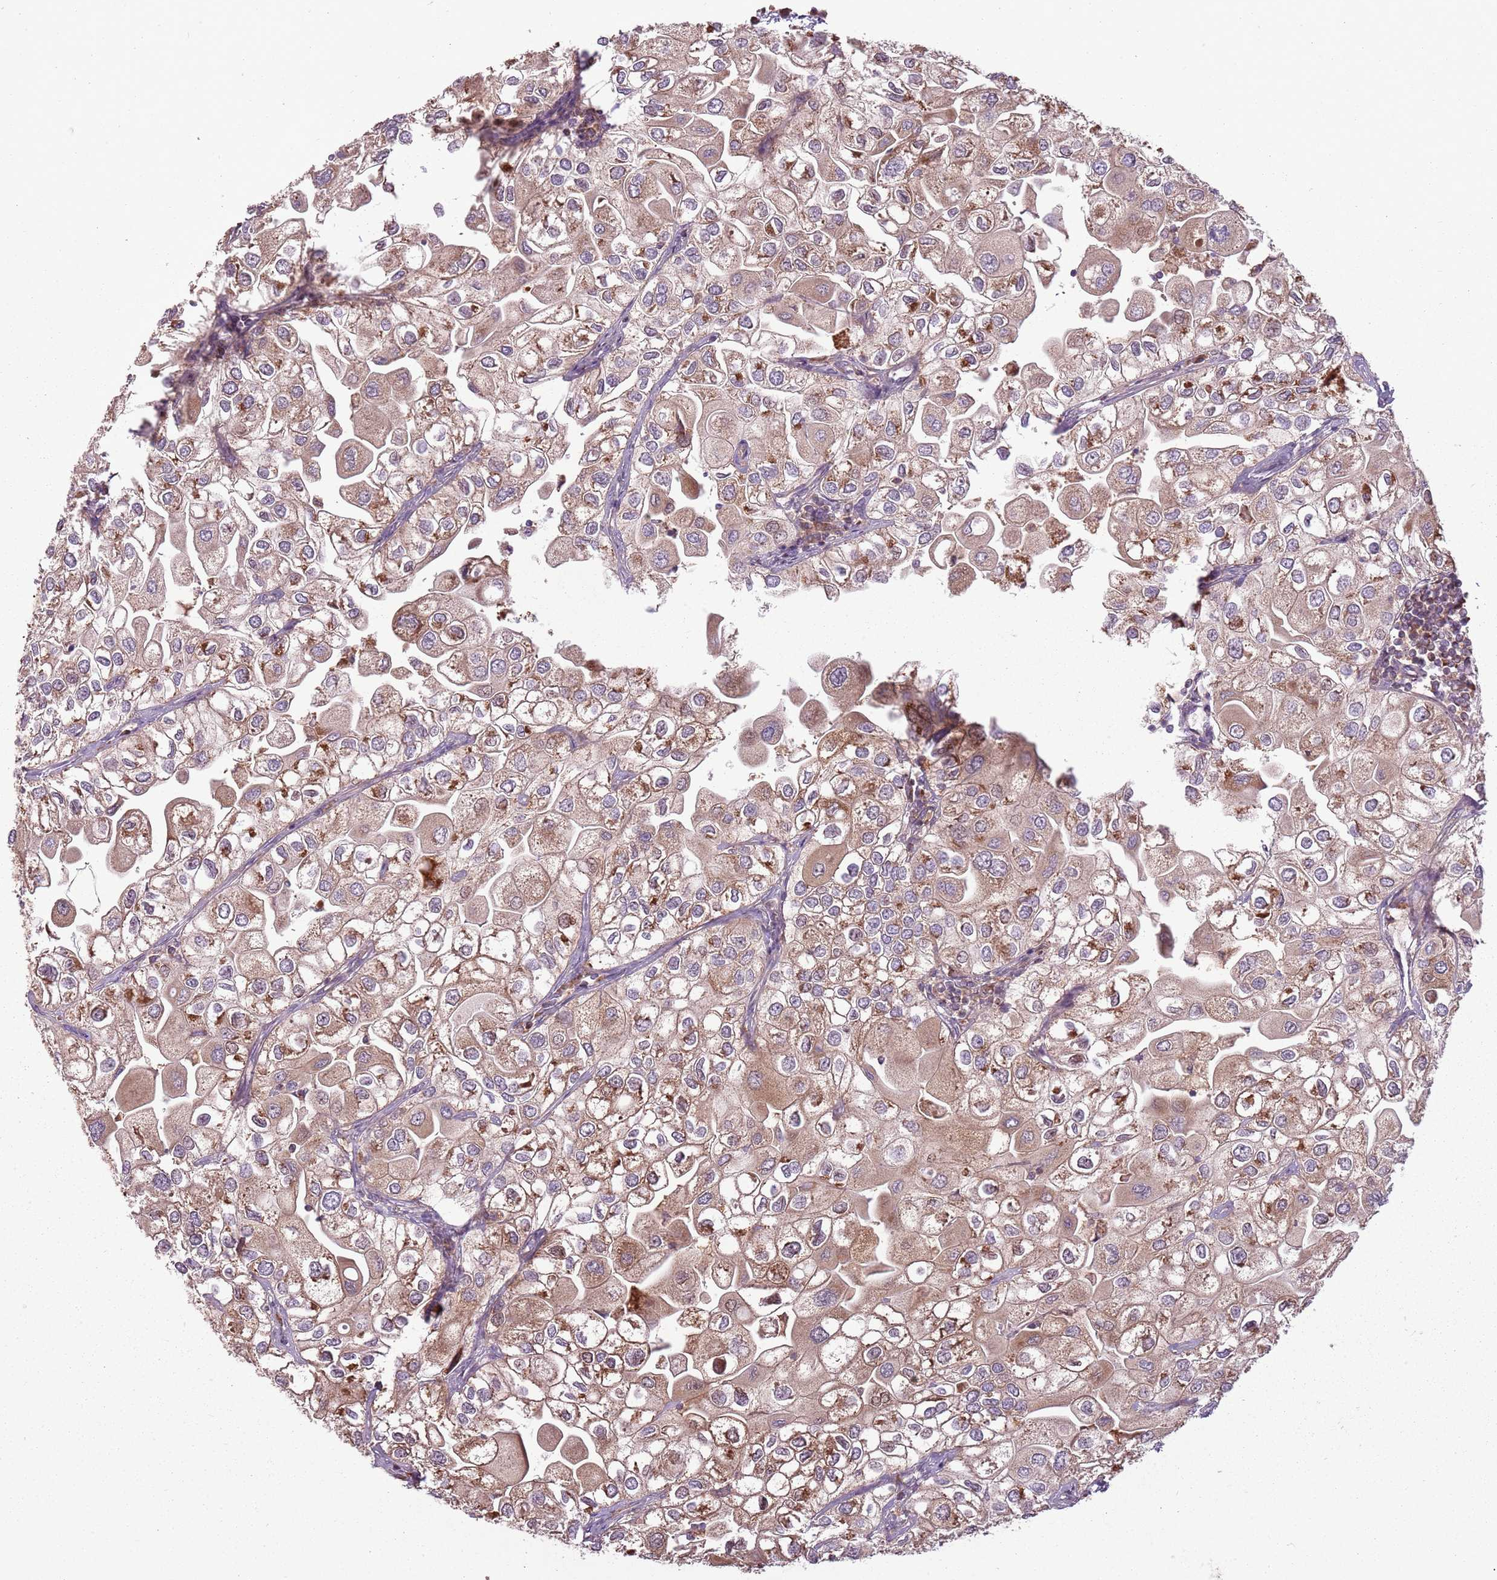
{"staining": {"intensity": "moderate", "quantity": ">75%", "location": "cytoplasmic/membranous"}, "tissue": "urothelial cancer", "cell_type": "Tumor cells", "image_type": "cancer", "snomed": [{"axis": "morphology", "description": "Urothelial carcinoma, High grade"}, {"axis": "topography", "description": "Urinary bladder"}], "caption": "A high-resolution histopathology image shows immunohistochemistry staining of urothelial carcinoma (high-grade), which shows moderate cytoplasmic/membranous staining in about >75% of tumor cells. (DAB = brown stain, brightfield microscopy at high magnification).", "gene": "RPL21", "patient": {"sex": "male", "age": 64}}